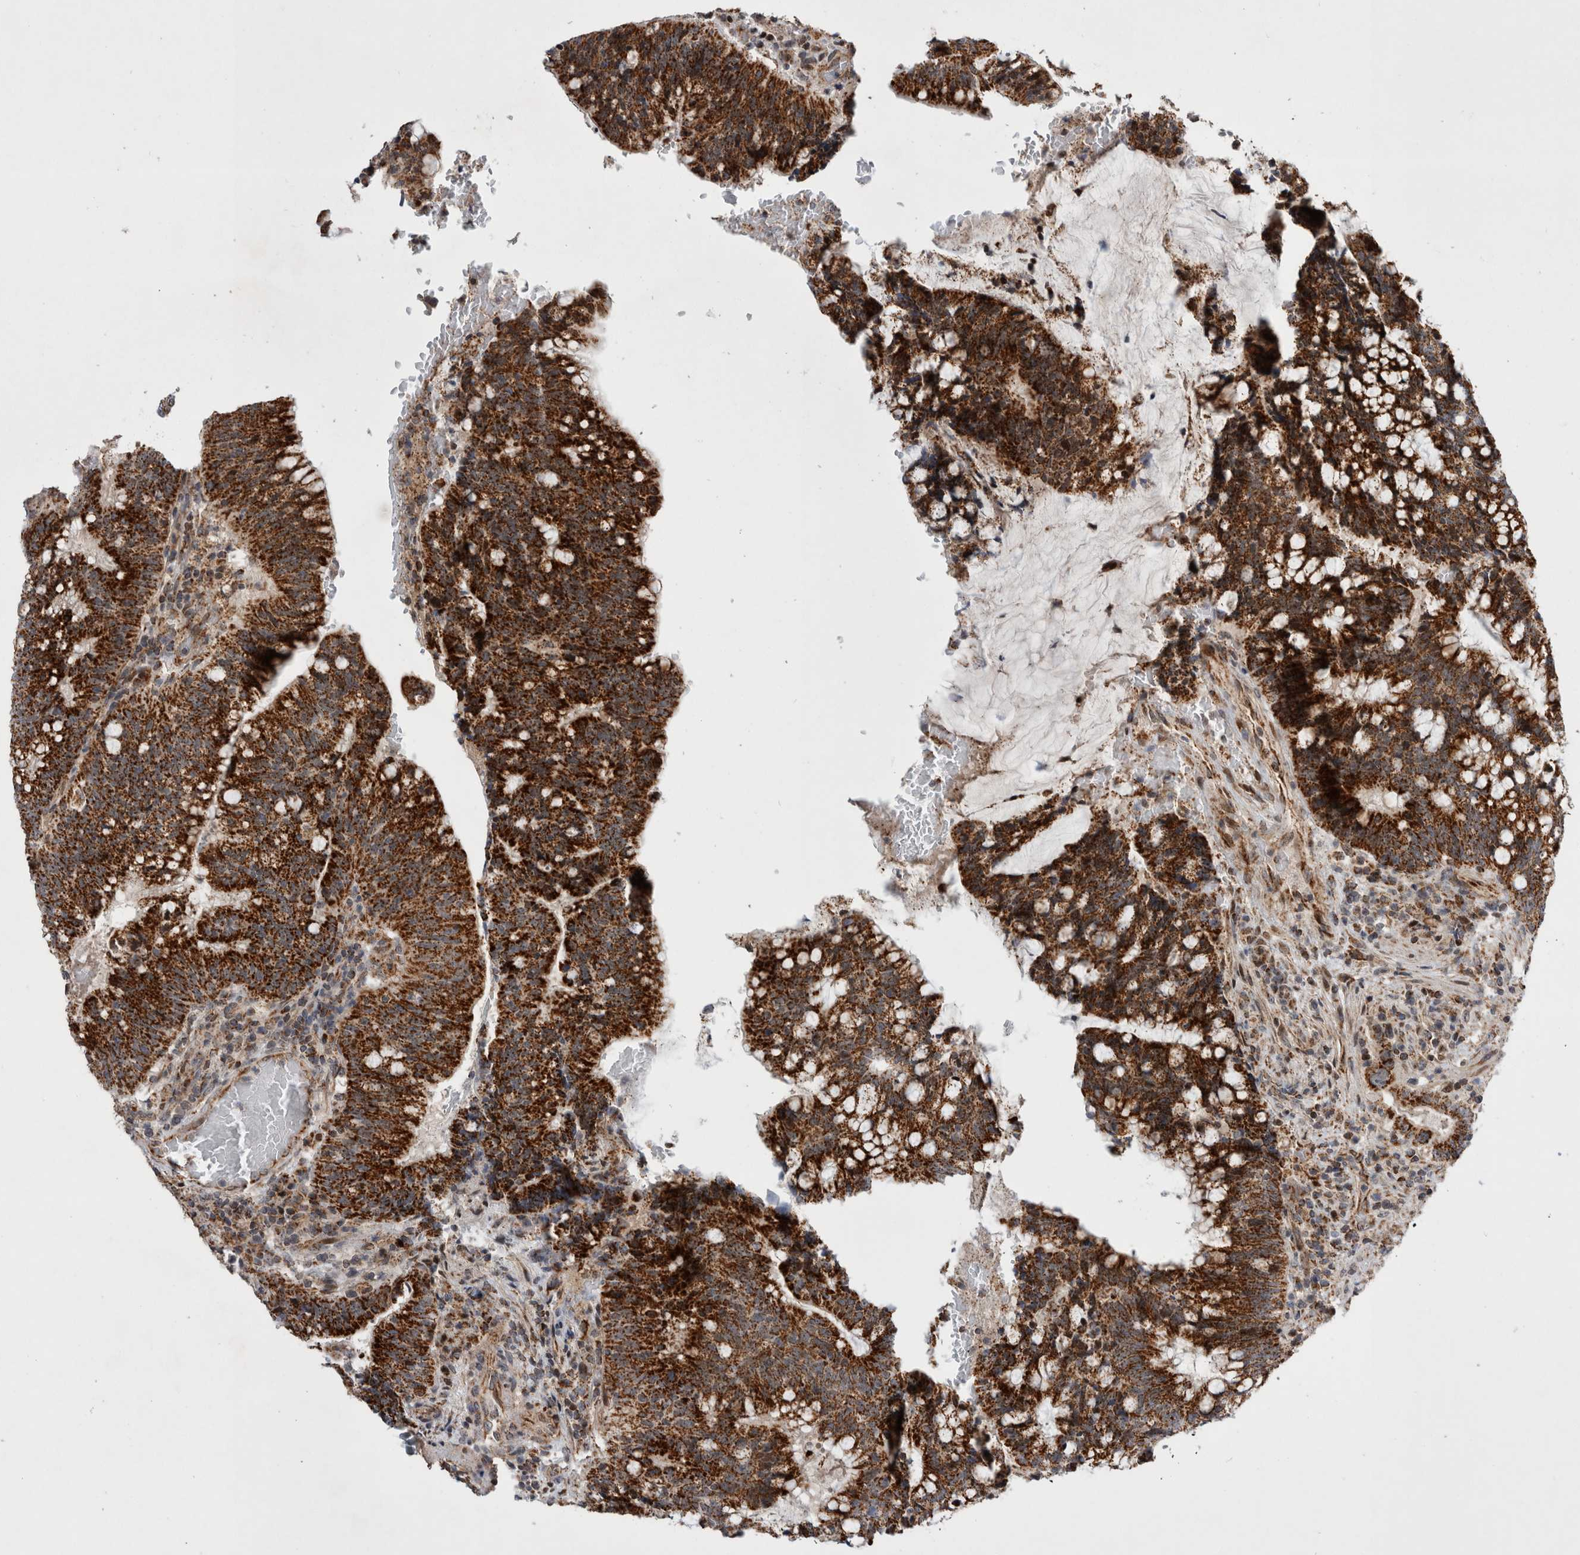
{"staining": {"intensity": "strong", "quantity": ">75%", "location": "cytoplasmic/membranous"}, "tissue": "colorectal cancer", "cell_type": "Tumor cells", "image_type": "cancer", "snomed": [{"axis": "morphology", "description": "Adenocarcinoma, NOS"}, {"axis": "topography", "description": "Colon"}], "caption": "Tumor cells show high levels of strong cytoplasmic/membranous positivity in approximately >75% of cells in colorectal cancer. (brown staining indicates protein expression, while blue staining denotes nuclei).", "gene": "MRPL37", "patient": {"sex": "female", "age": 66}}